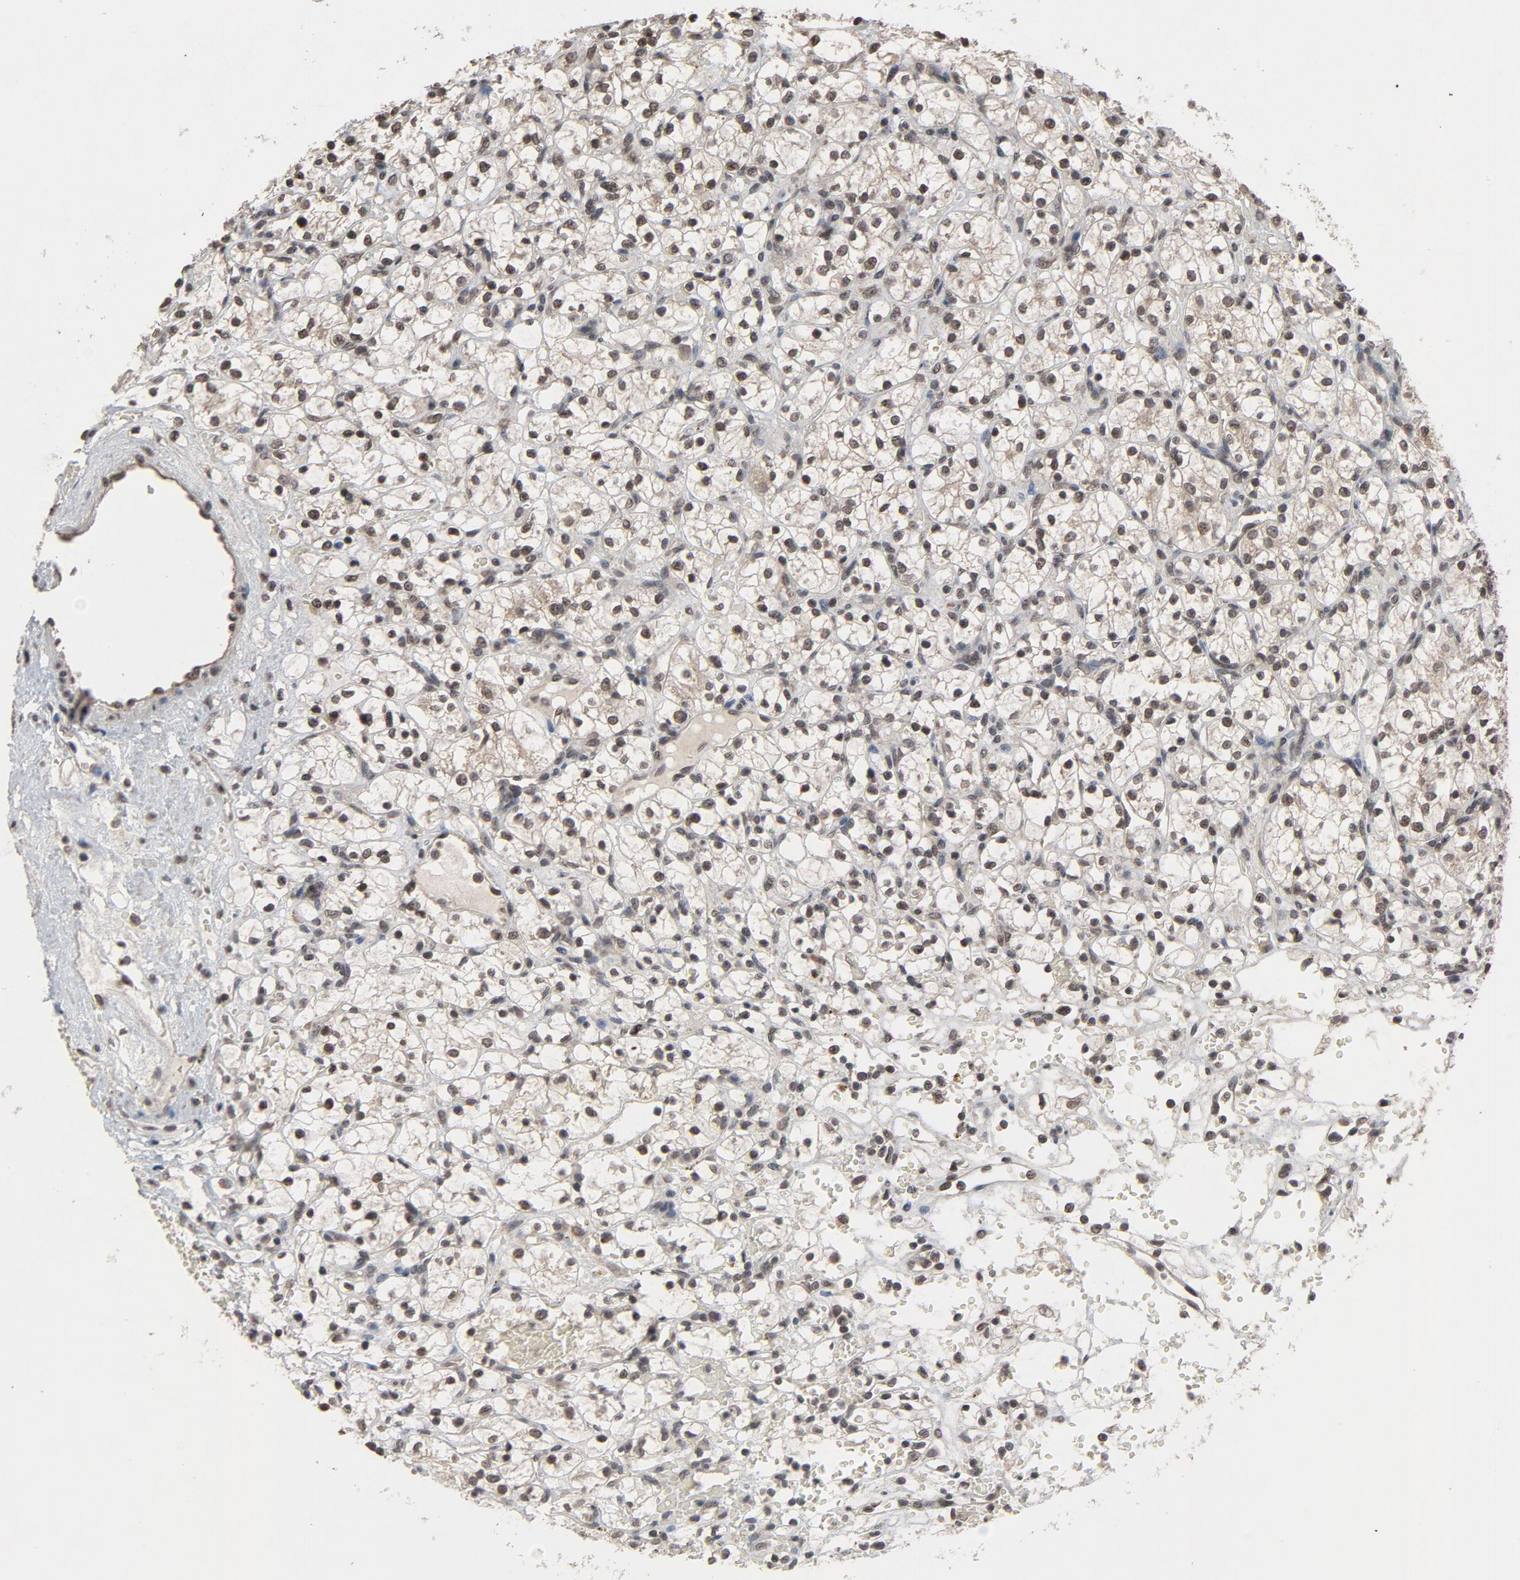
{"staining": {"intensity": "moderate", "quantity": "25%-75%", "location": "cytoplasmic/membranous,nuclear"}, "tissue": "renal cancer", "cell_type": "Tumor cells", "image_type": "cancer", "snomed": [{"axis": "morphology", "description": "Adenocarcinoma, NOS"}, {"axis": "topography", "description": "Kidney"}], "caption": "Immunohistochemical staining of human renal adenocarcinoma shows medium levels of moderate cytoplasmic/membranous and nuclear protein staining in approximately 25%-75% of tumor cells.", "gene": "POM121", "patient": {"sex": "female", "age": 60}}